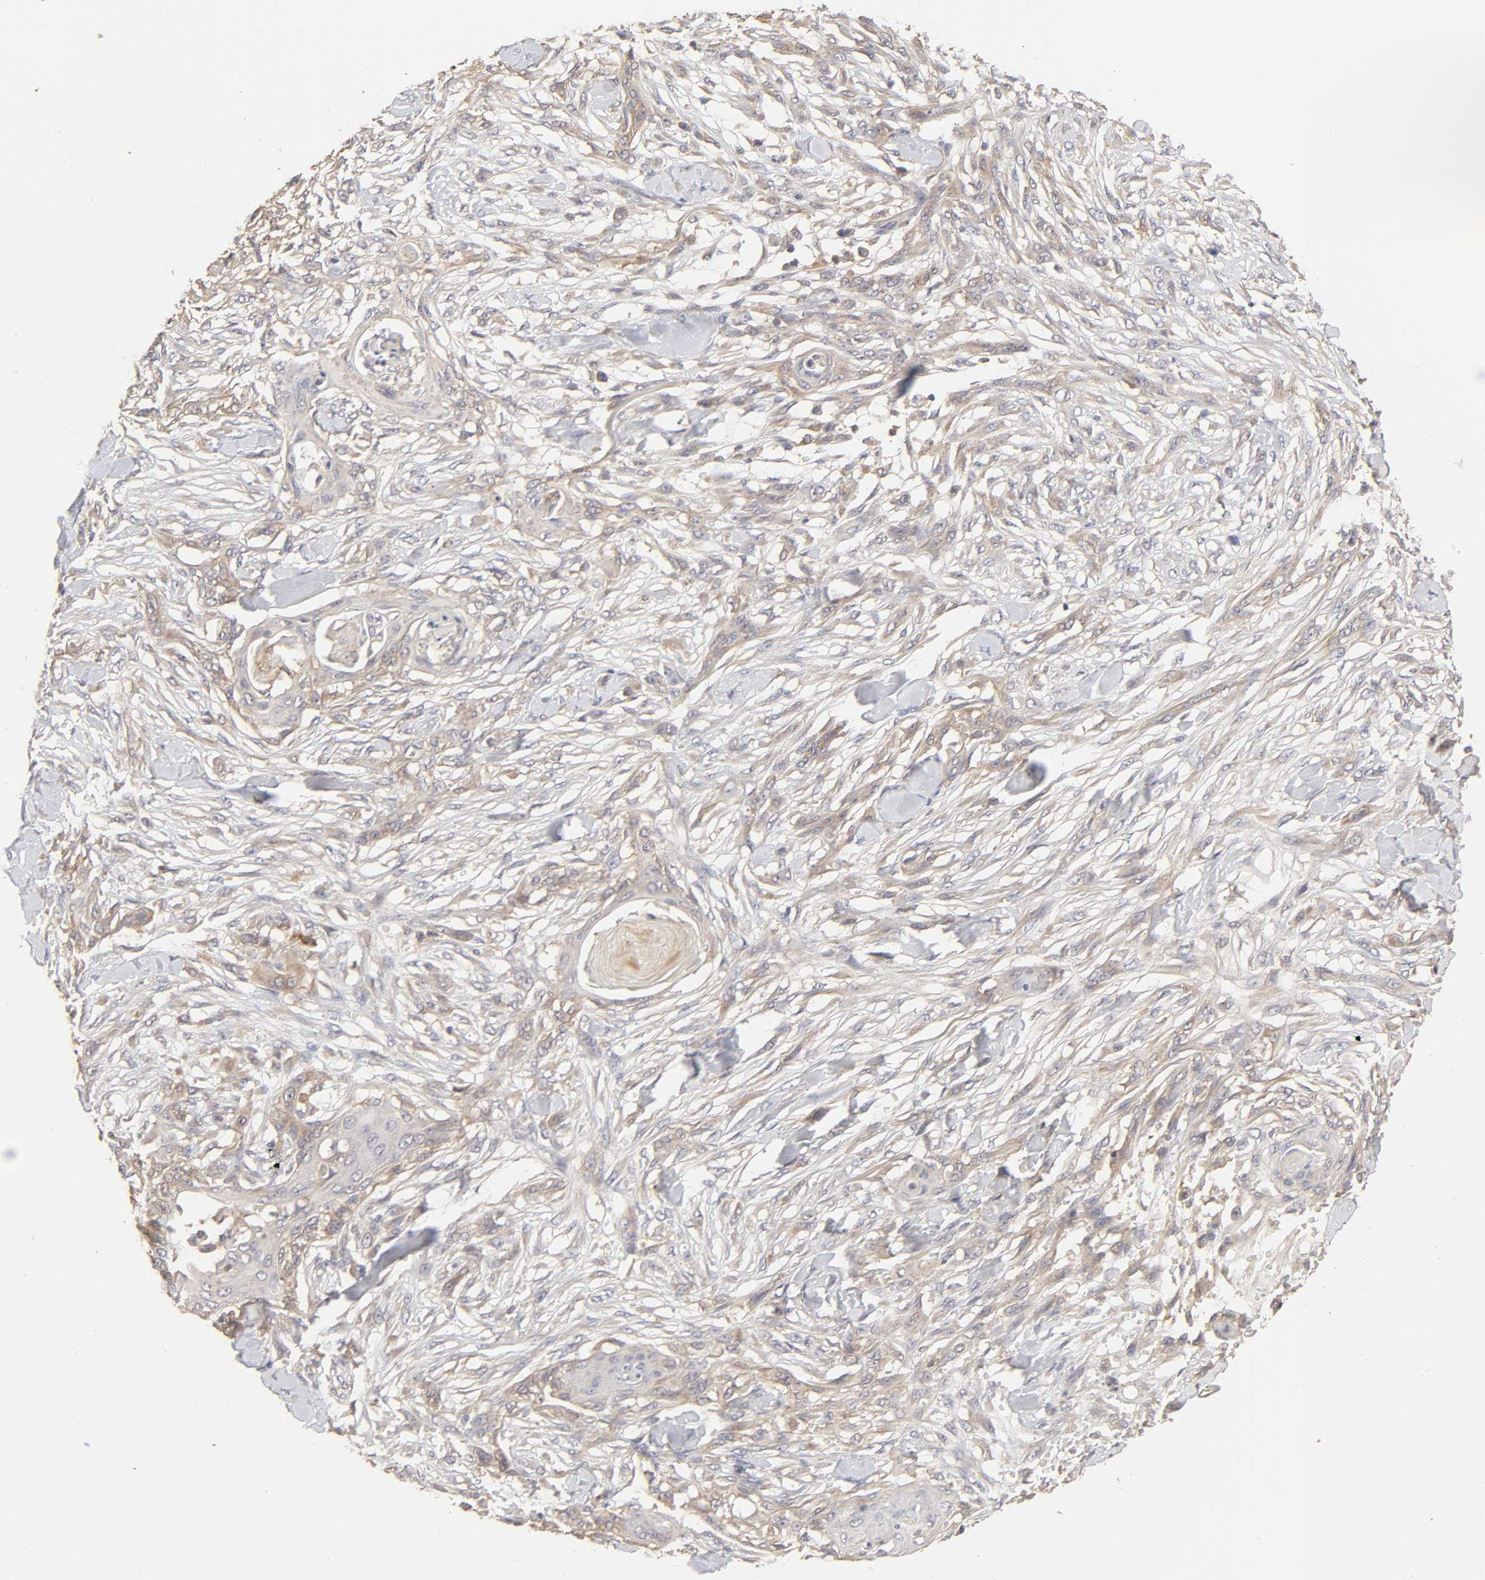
{"staining": {"intensity": "negative", "quantity": "none", "location": "none"}, "tissue": "skin cancer", "cell_type": "Tumor cells", "image_type": "cancer", "snomed": [{"axis": "morphology", "description": "Normal tissue, NOS"}, {"axis": "morphology", "description": "Squamous cell carcinoma, NOS"}, {"axis": "topography", "description": "Skin"}], "caption": "A photomicrograph of human skin cancer (squamous cell carcinoma) is negative for staining in tumor cells.", "gene": "AP1G2", "patient": {"sex": "female", "age": 59}}